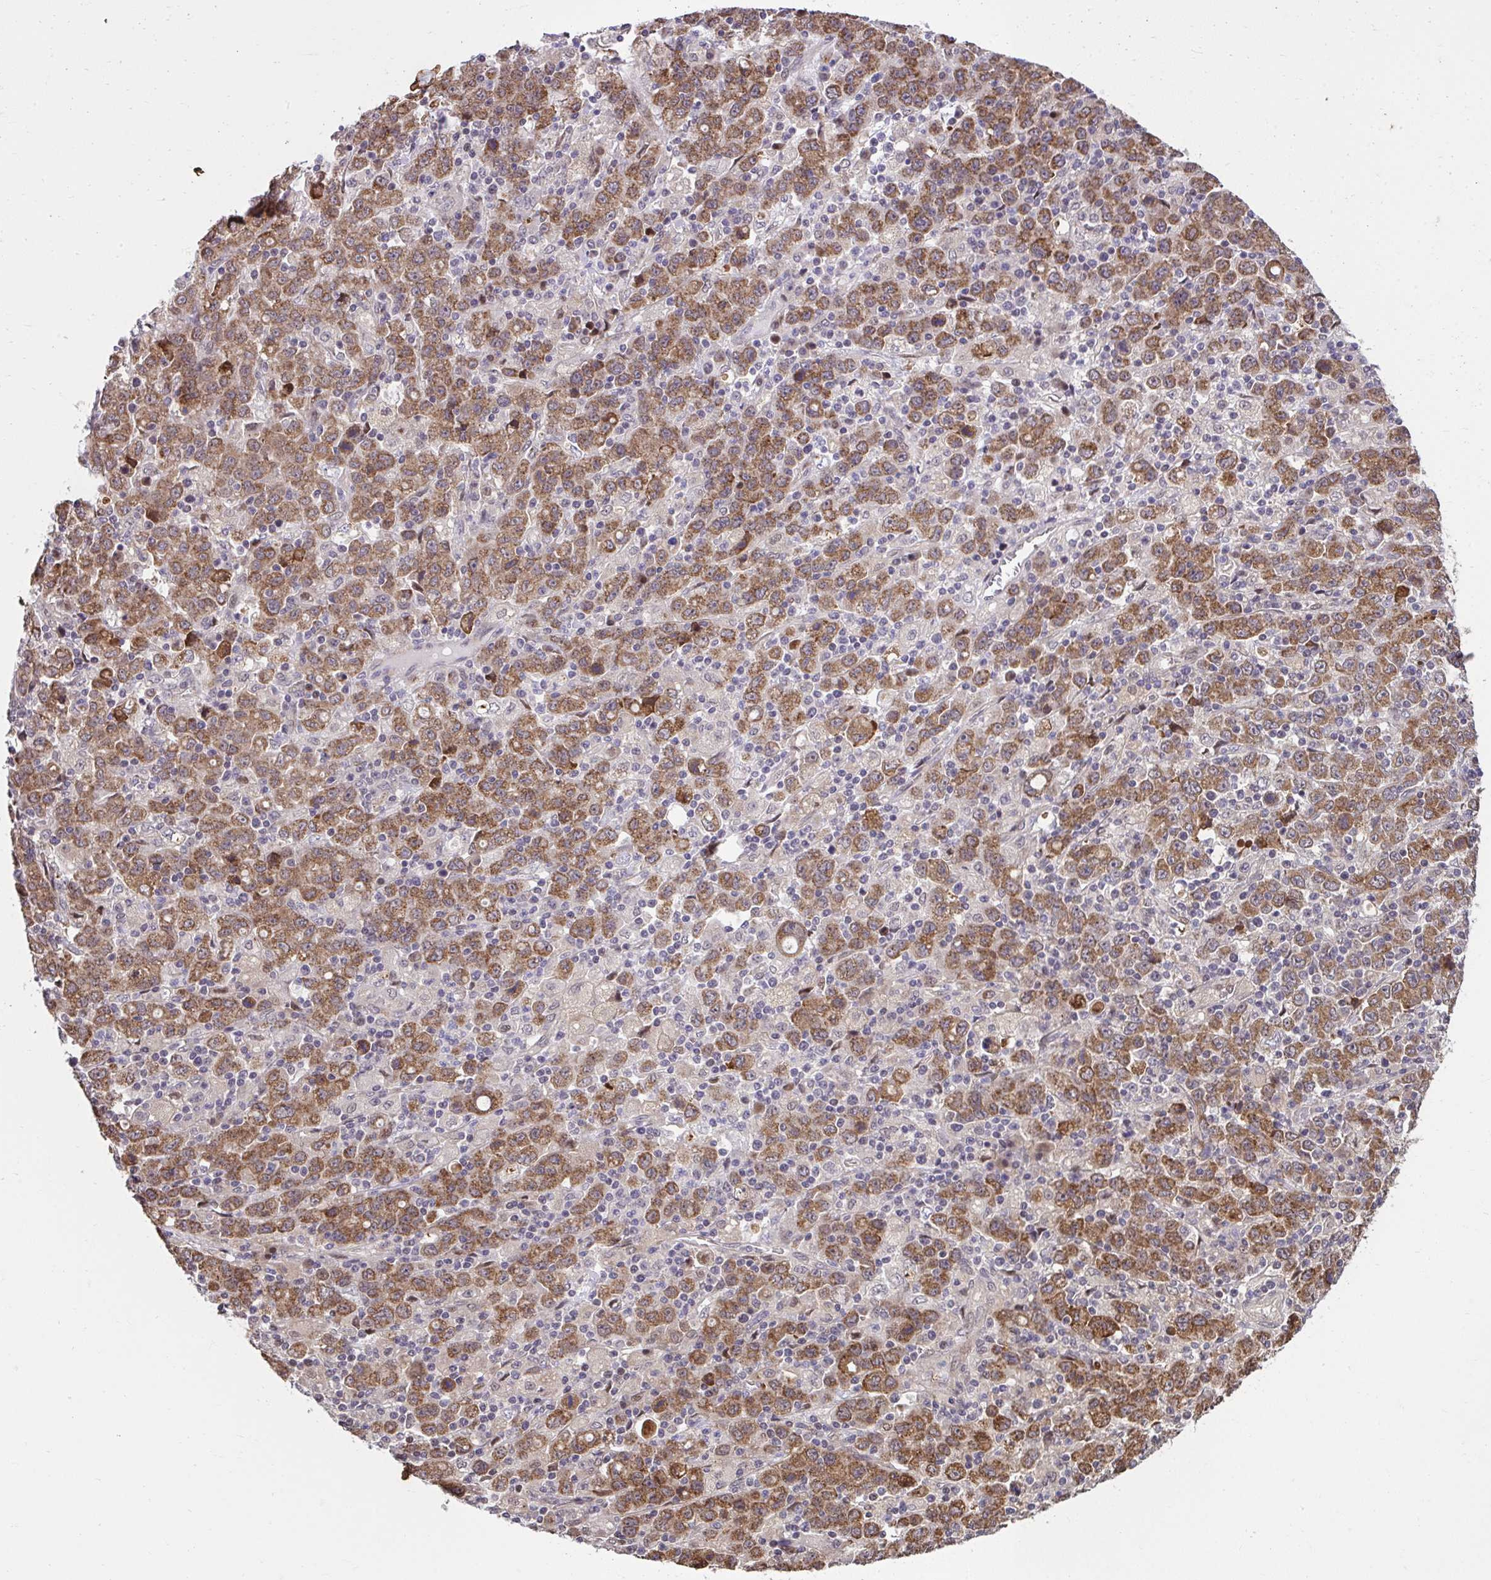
{"staining": {"intensity": "moderate", "quantity": ">75%", "location": "cytoplasmic/membranous"}, "tissue": "stomach cancer", "cell_type": "Tumor cells", "image_type": "cancer", "snomed": [{"axis": "morphology", "description": "Adenocarcinoma, NOS"}, {"axis": "topography", "description": "Stomach, upper"}], "caption": "This histopathology image demonstrates immunohistochemistry (IHC) staining of stomach adenocarcinoma, with medium moderate cytoplasmic/membranous staining in about >75% of tumor cells.", "gene": "RDH14", "patient": {"sex": "male", "age": 69}}